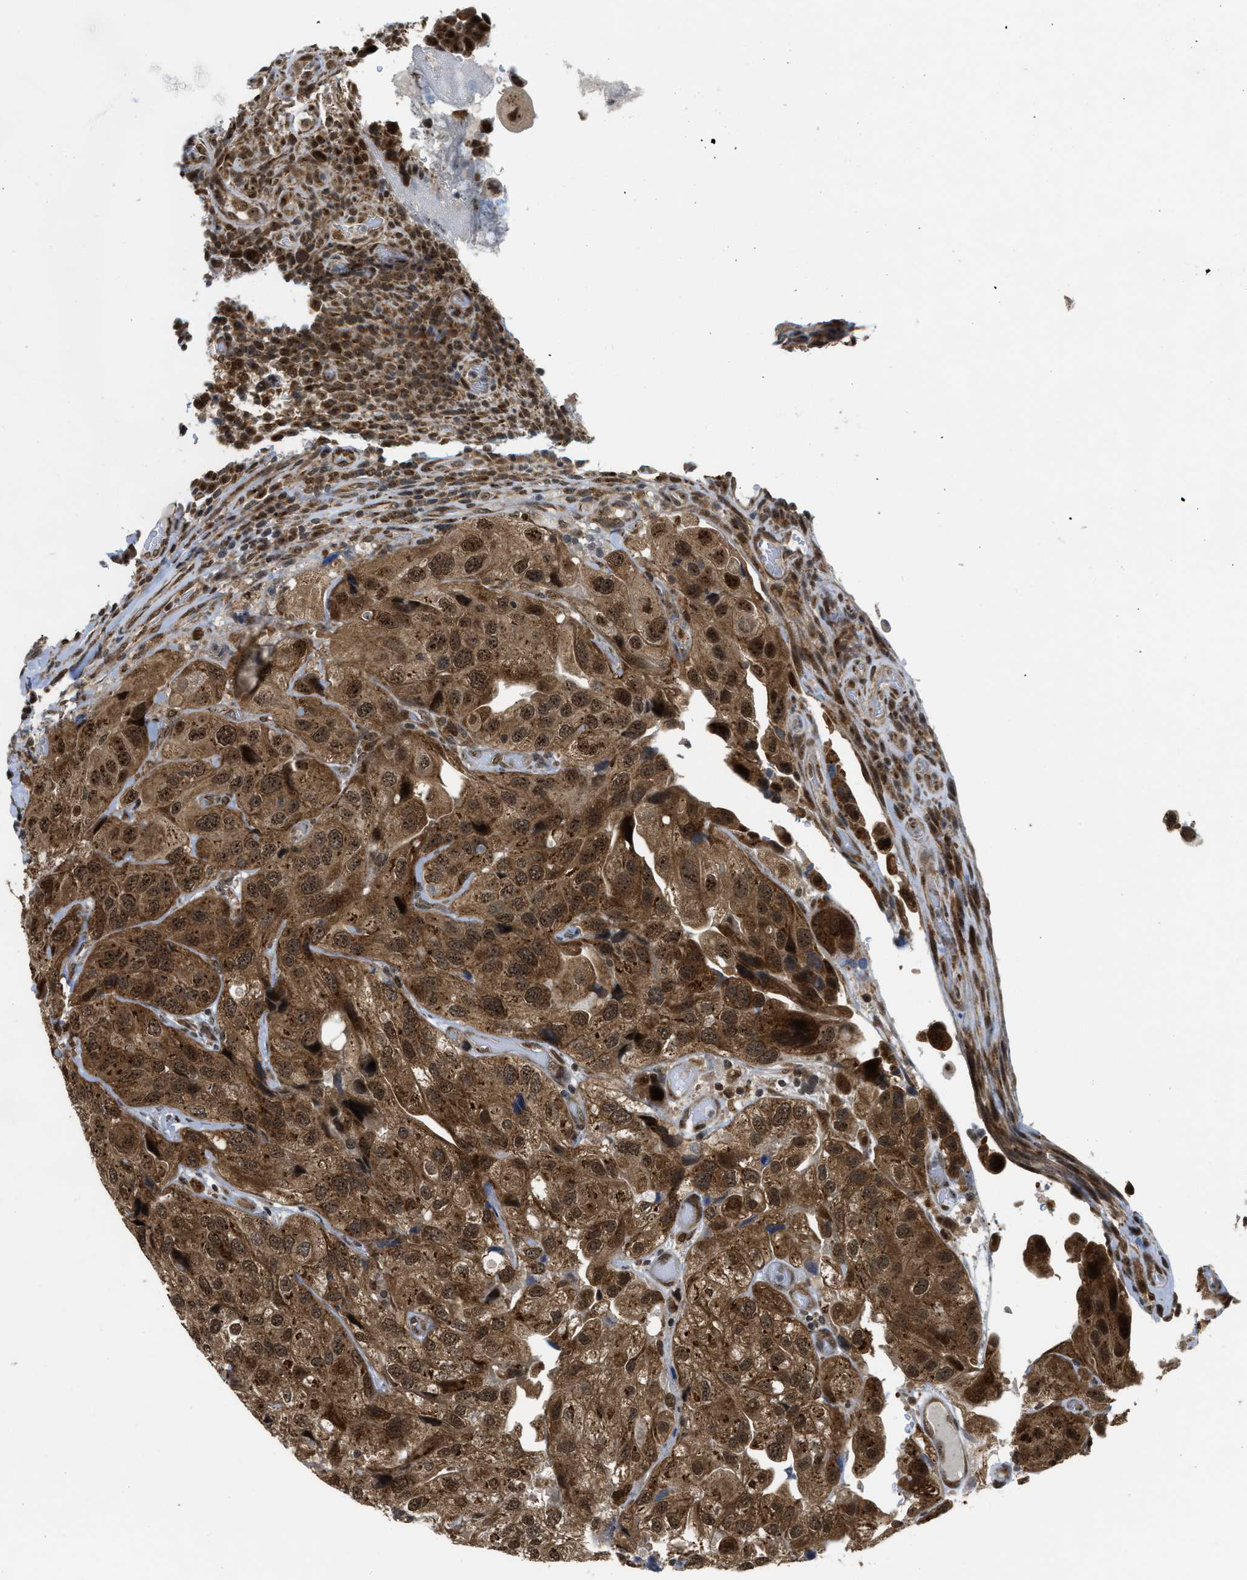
{"staining": {"intensity": "moderate", "quantity": ">75%", "location": "cytoplasmic/membranous,nuclear"}, "tissue": "urothelial cancer", "cell_type": "Tumor cells", "image_type": "cancer", "snomed": [{"axis": "morphology", "description": "Urothelial carcinoma, High grade"}, {"axis": "topography", "description": "Urinary bladder"}], "caption": "Protein expression analysis of human urothelial cancer reveals moderate cytoplasmic/membranous and nuclear expression in about >75% of tumor cells. (DAB (3,3'-diaminobenzidine) = brown stain, brightfield microscopy at high magnification).", "gene": "TACC1", "patient": {"sex": "female", "age": 64}}